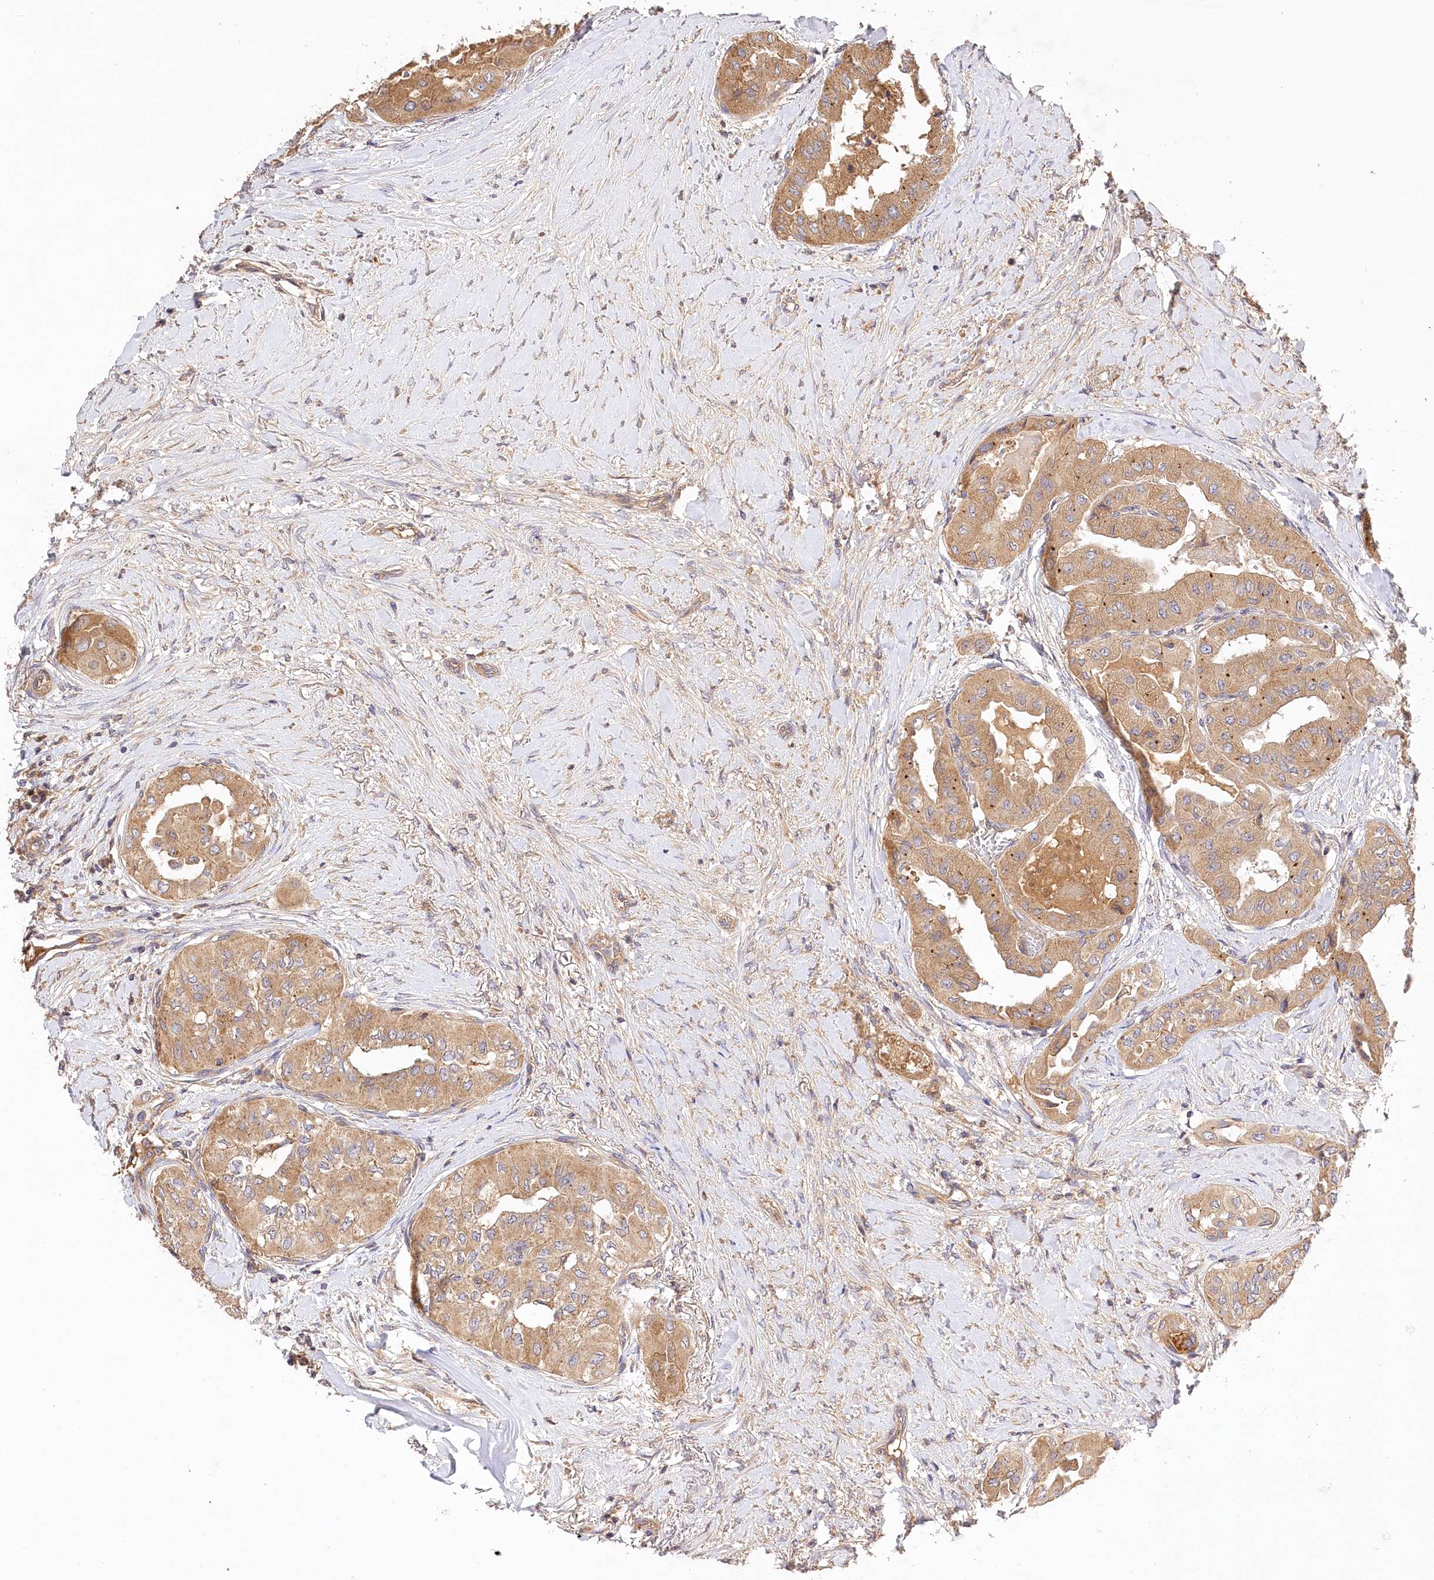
{"staining": {"intensity": "moderate", "quantity": ">75%", "location": "cytoplasmic/membranous"}, "tissue": "thyroid cancer", "cell_type": "Tumor cells", "image_type": "cancer", "snomed": [{"axis": "morphology", "description": "Papillary adenocarcinoma, NOS"}, {"axis": "topography", "description": "Thyroid gland"}], "caption": "A medium amount of moderate cytoplasmic/membranous expression is seen in about >75% of tumor cells in thyroid cancer (papillary adenocarcinoma) tissue.", "gene": "LSS", "patient": {"sex": "female", "age": 59}}